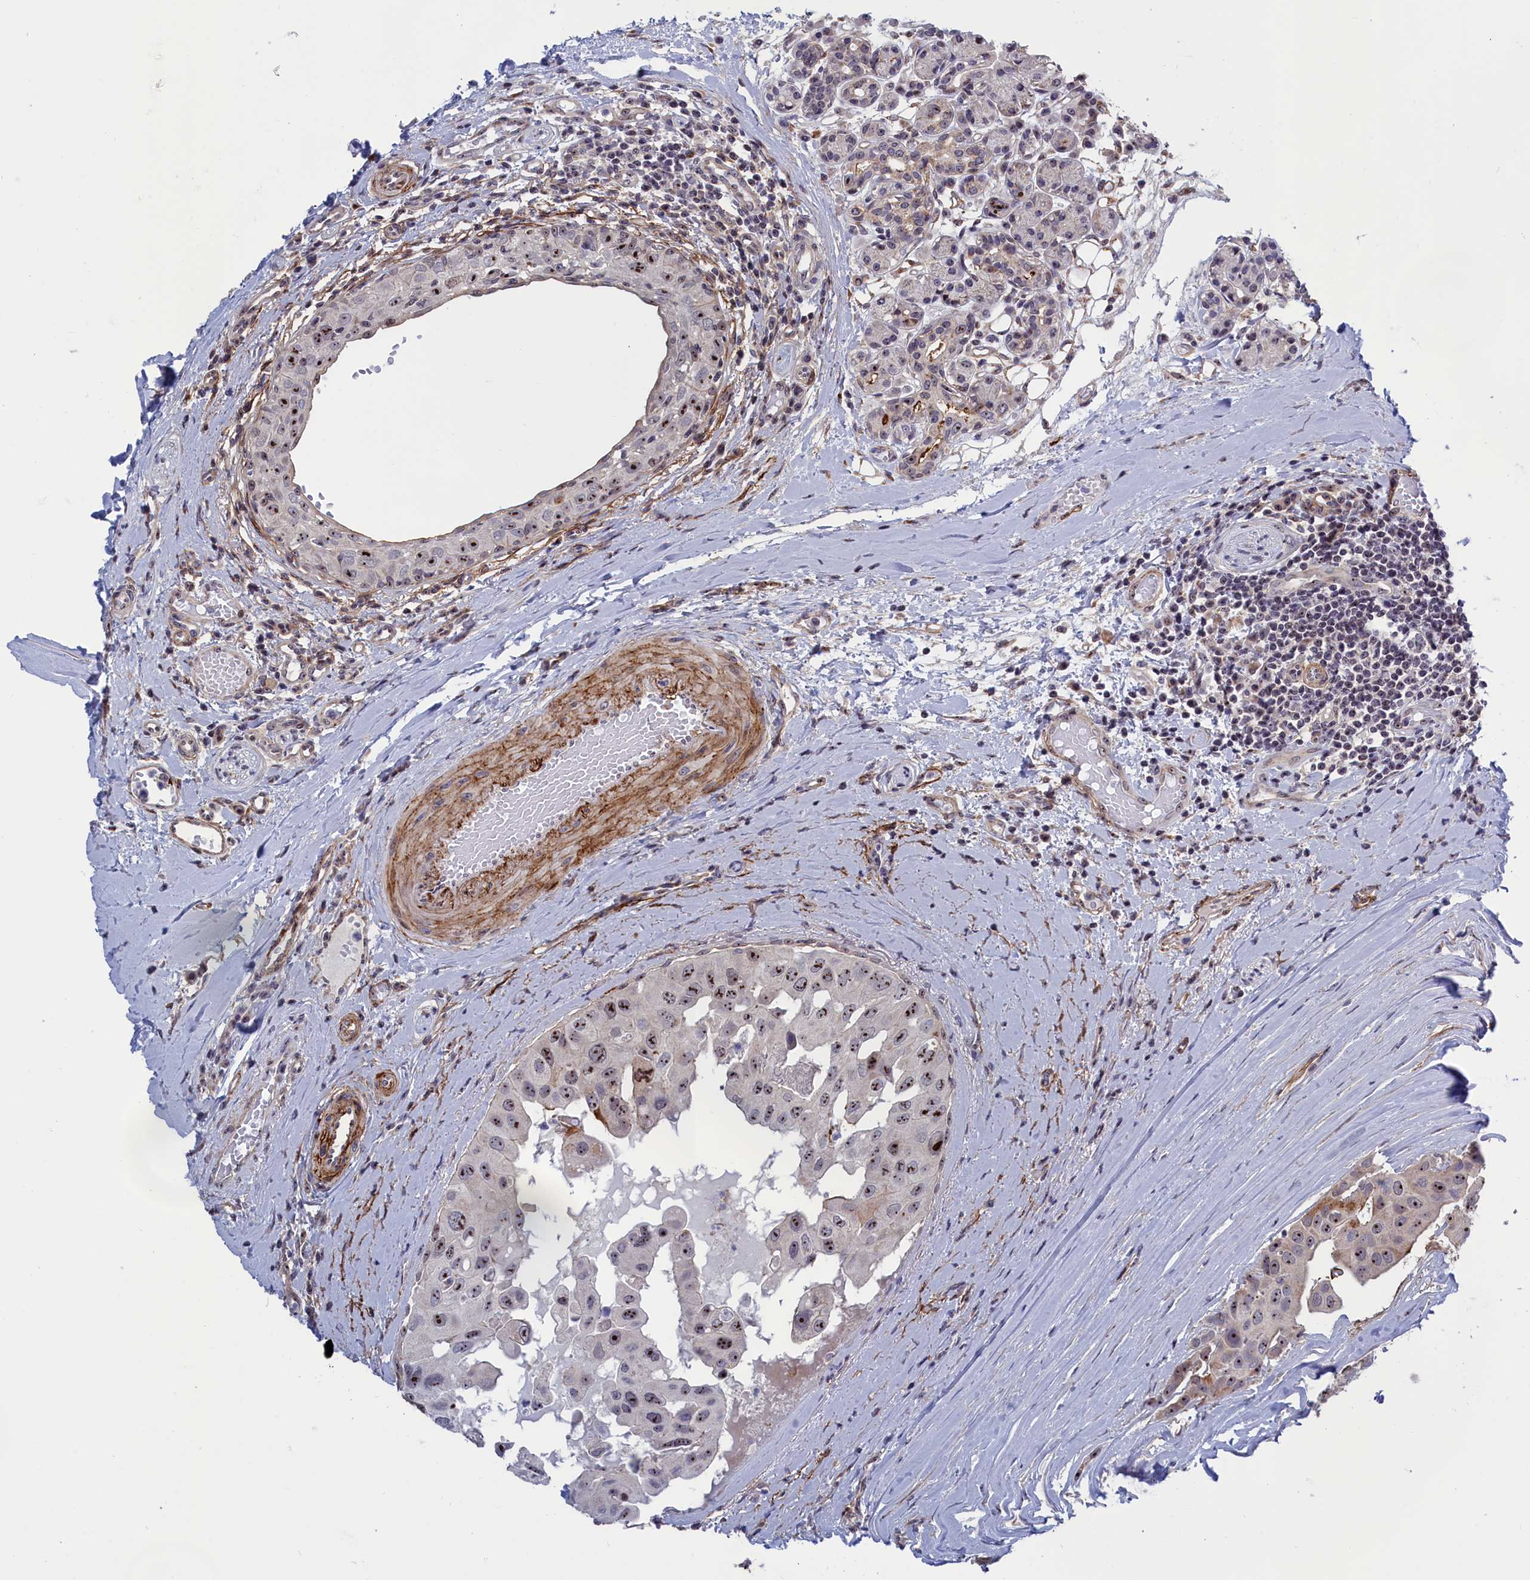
{"staining": {"intensity": "strong", "quantity": ">75%", "location": "nuclear"}, "tissue": "head and neck cancer", "cell_type": "Tumor cells", "image_type": "cancer", "snomed": [{"axis": "morphology", "description": "Adenocarcinoma, NOS"}, {"axis": "morphology", "description": "Adenocarcinoma, metastatic, NOS"}, {"axis": "topography", "description": "Head-Neck"}], "caption": "IHC histopathology image of human head and neck cancer (metastatic adenocarcinoma) stained for a protein (brown), which displays high levels of strong nuclear expression in approximately >75% of tumor cells.", "gene": "PPAN", "patient": {"sex": "male", "age": 75}}